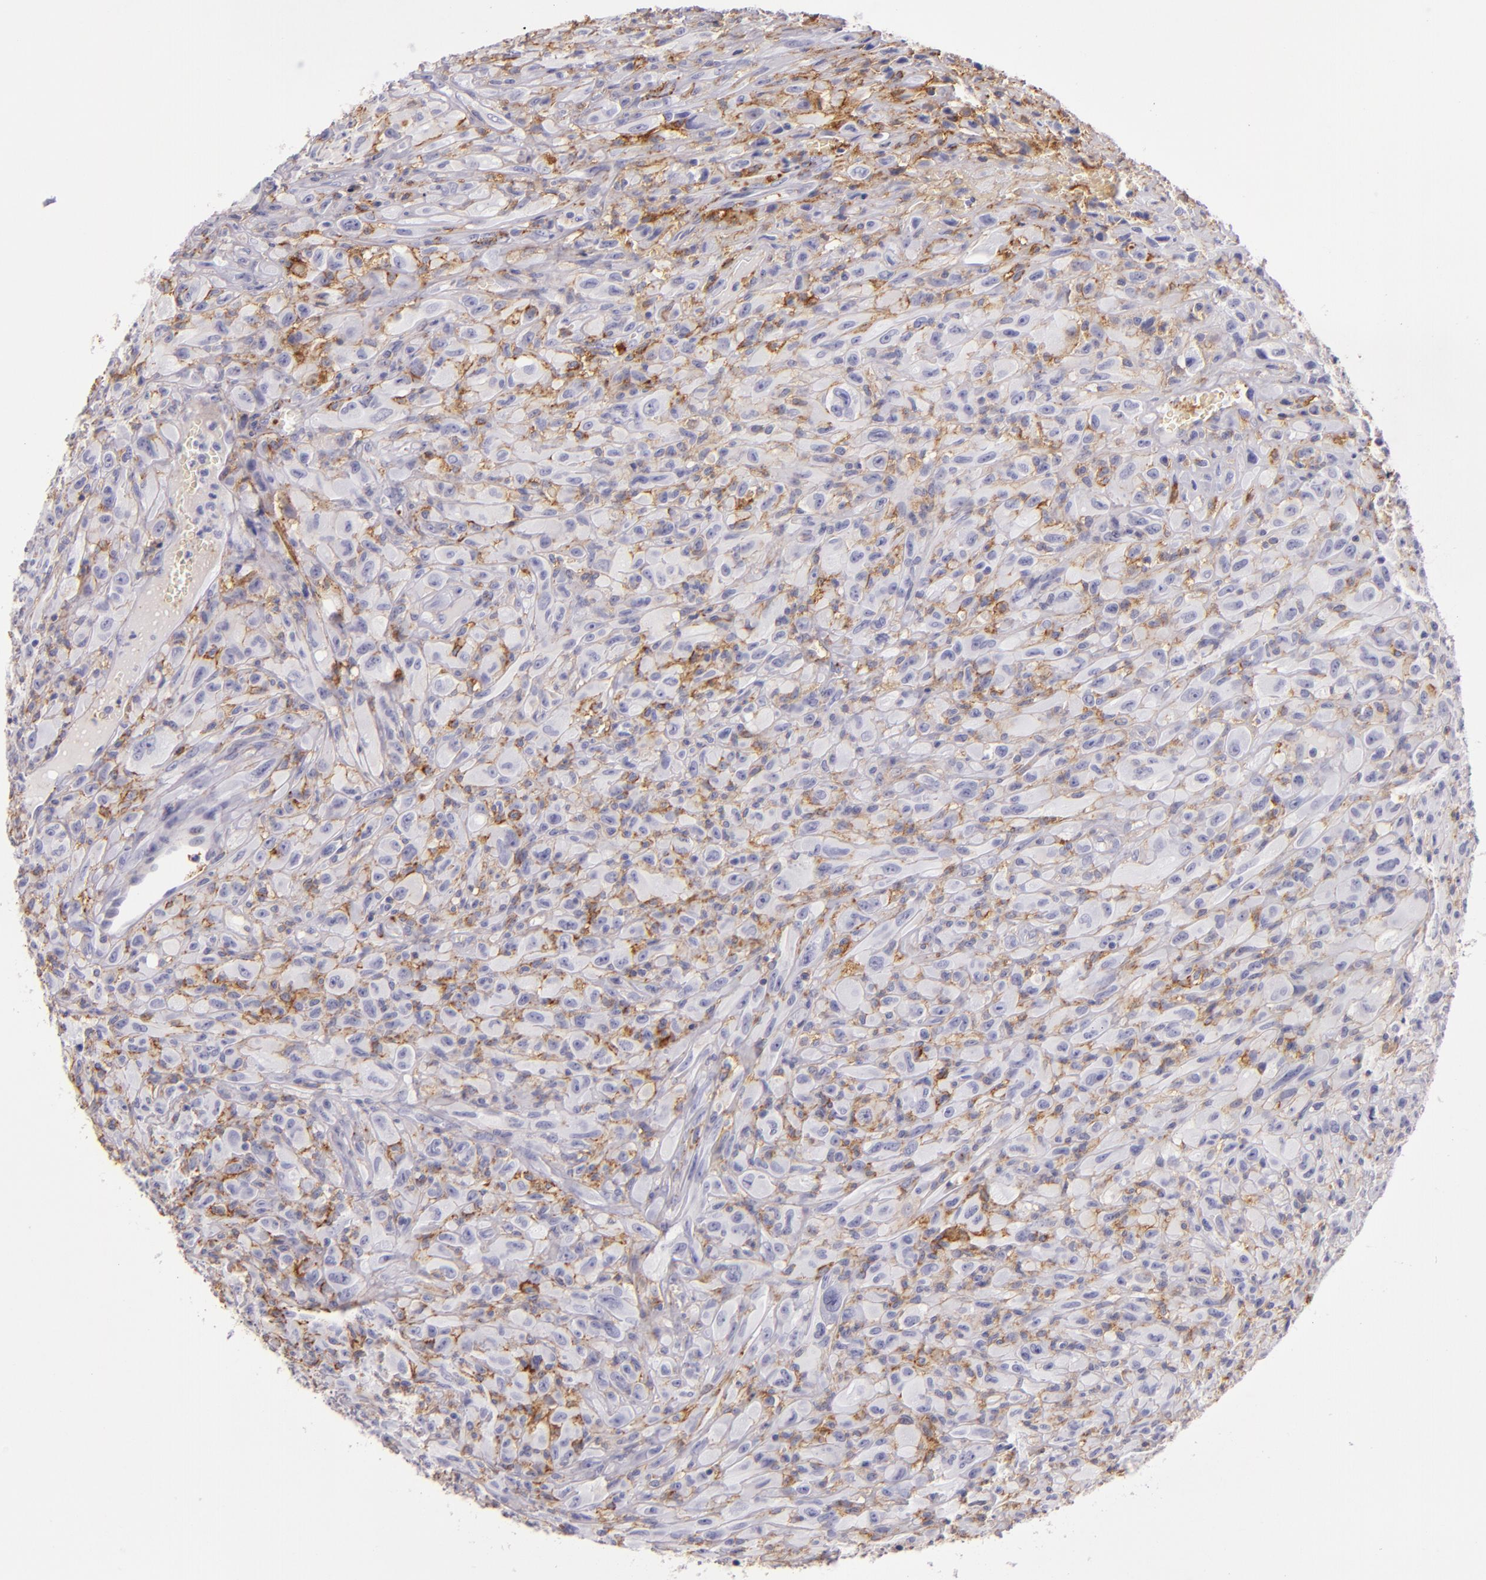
{"staining": {"intensity": "moderate", "quantity": "25%-75%", "location": "cytoplasmic/membranous"}, "tissue": "glioma", "cell_type": "Tumor cells", "image_type": "cancer", "snomed": [{"axis": "morphology", "description": "Glioma, malignant, High grade"}, {"axis": "topography", "description": "Brain"}], "caption": "Immunohistochemical staining of malignant glioma (high-grade) displays medium levels of moderate cytoplasmic/membranous expression in approximately 25%-75% of tumor cells. (DAB = brown stain, brightfield microscopy at high magnification).", "gene": "CD9", "patient": {"sex": "male", "age": 48}}